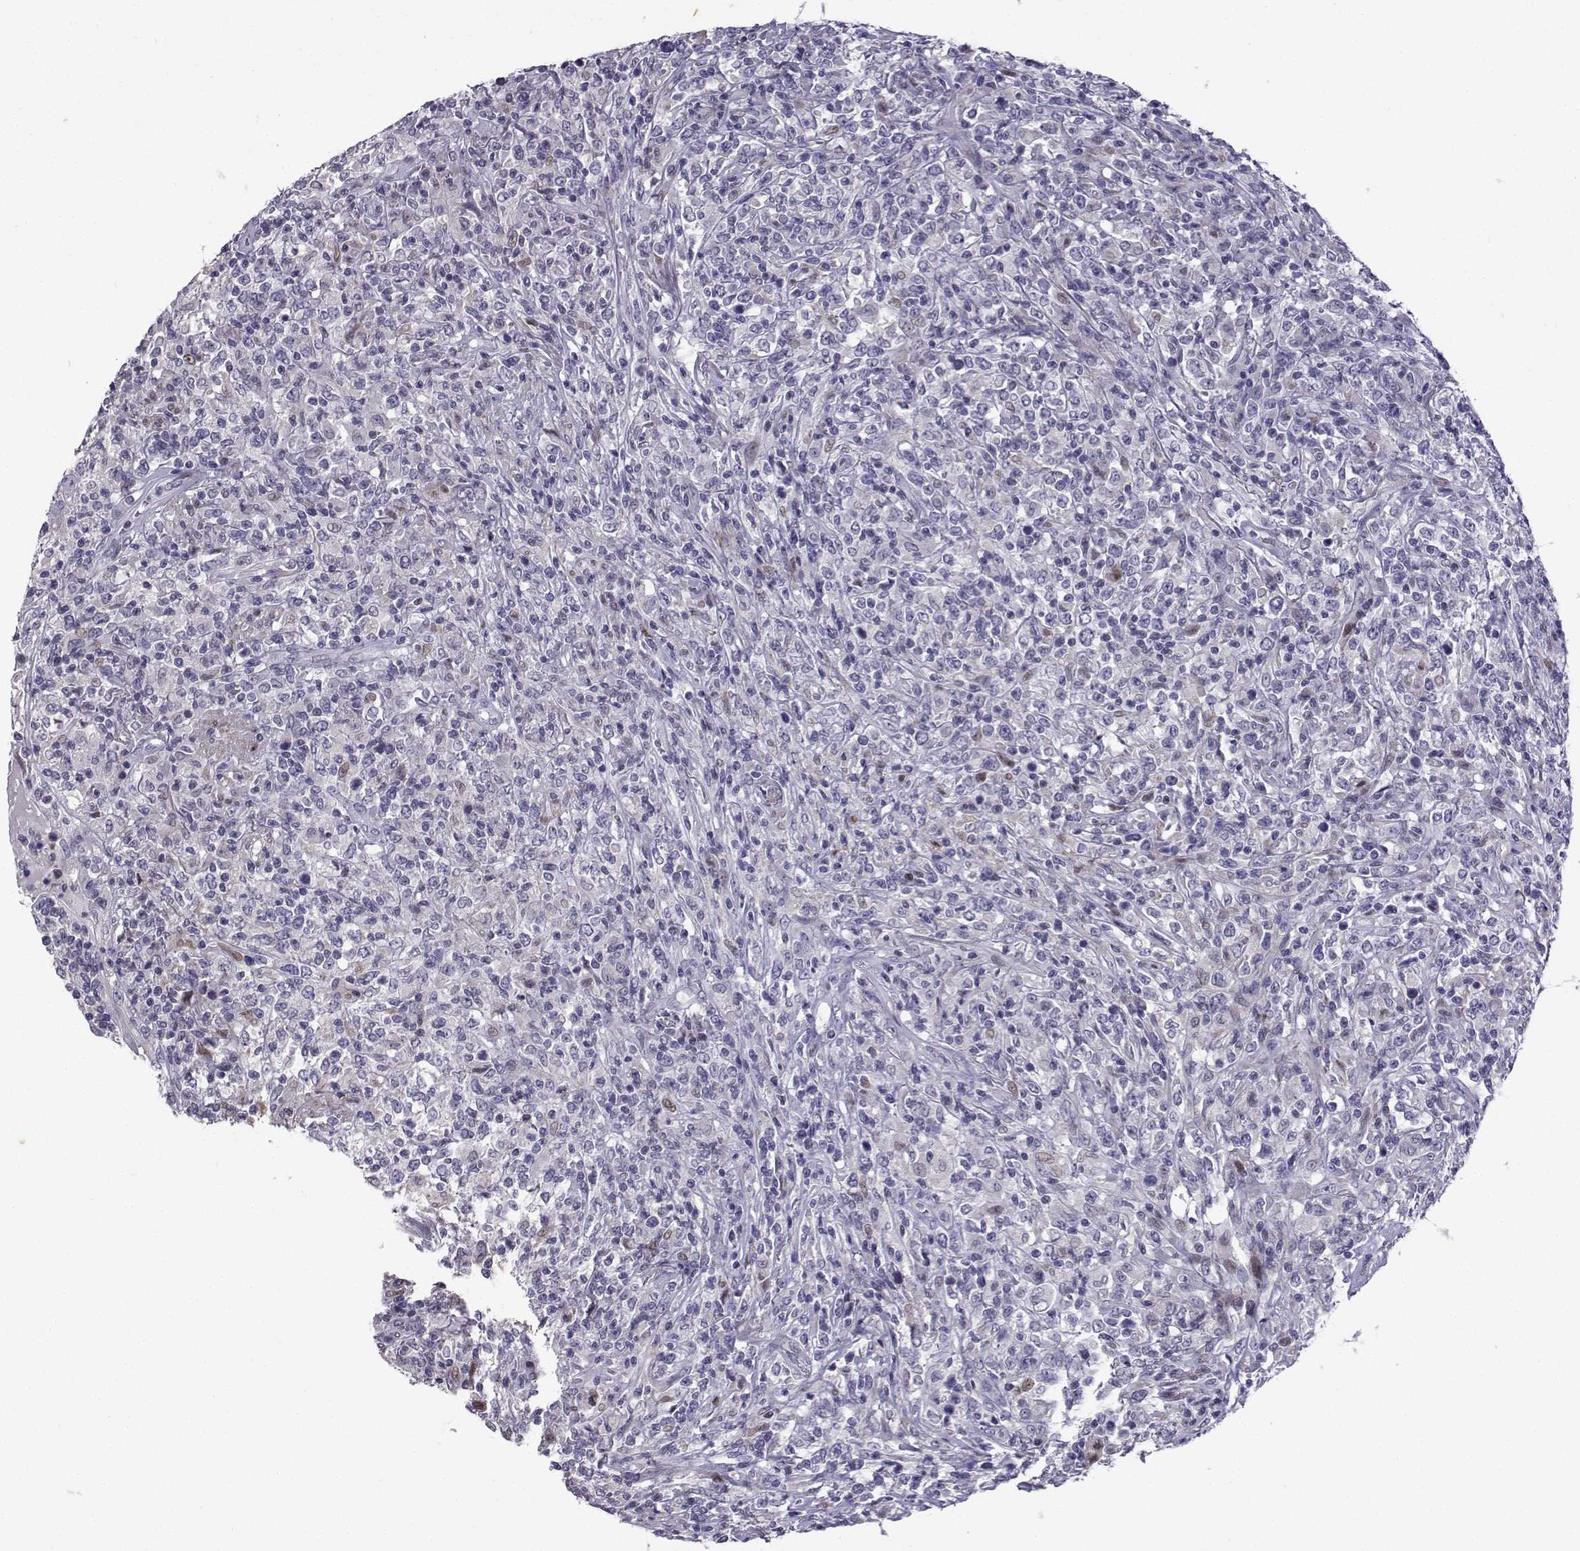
{"staining": {"intensity": "negative", "quantity": "none", "location": "none"}, "tissue": "lymphoma", "cell_type": "Tumor cells", "image_type": "cancer", "snomed": [{"axis": "morphology", "description": "Malignant lymphoma, non-Hodgkin's type, High grade"}, {"axis": "topography", "description": "Lung"}], "caption": "There is no significant positivity in tumor cells of malignant lymphoma, non-Hodgkin's type (high-grade).", "gene": "CFAP70", "patient": {"sex": "male", "age": 79}}